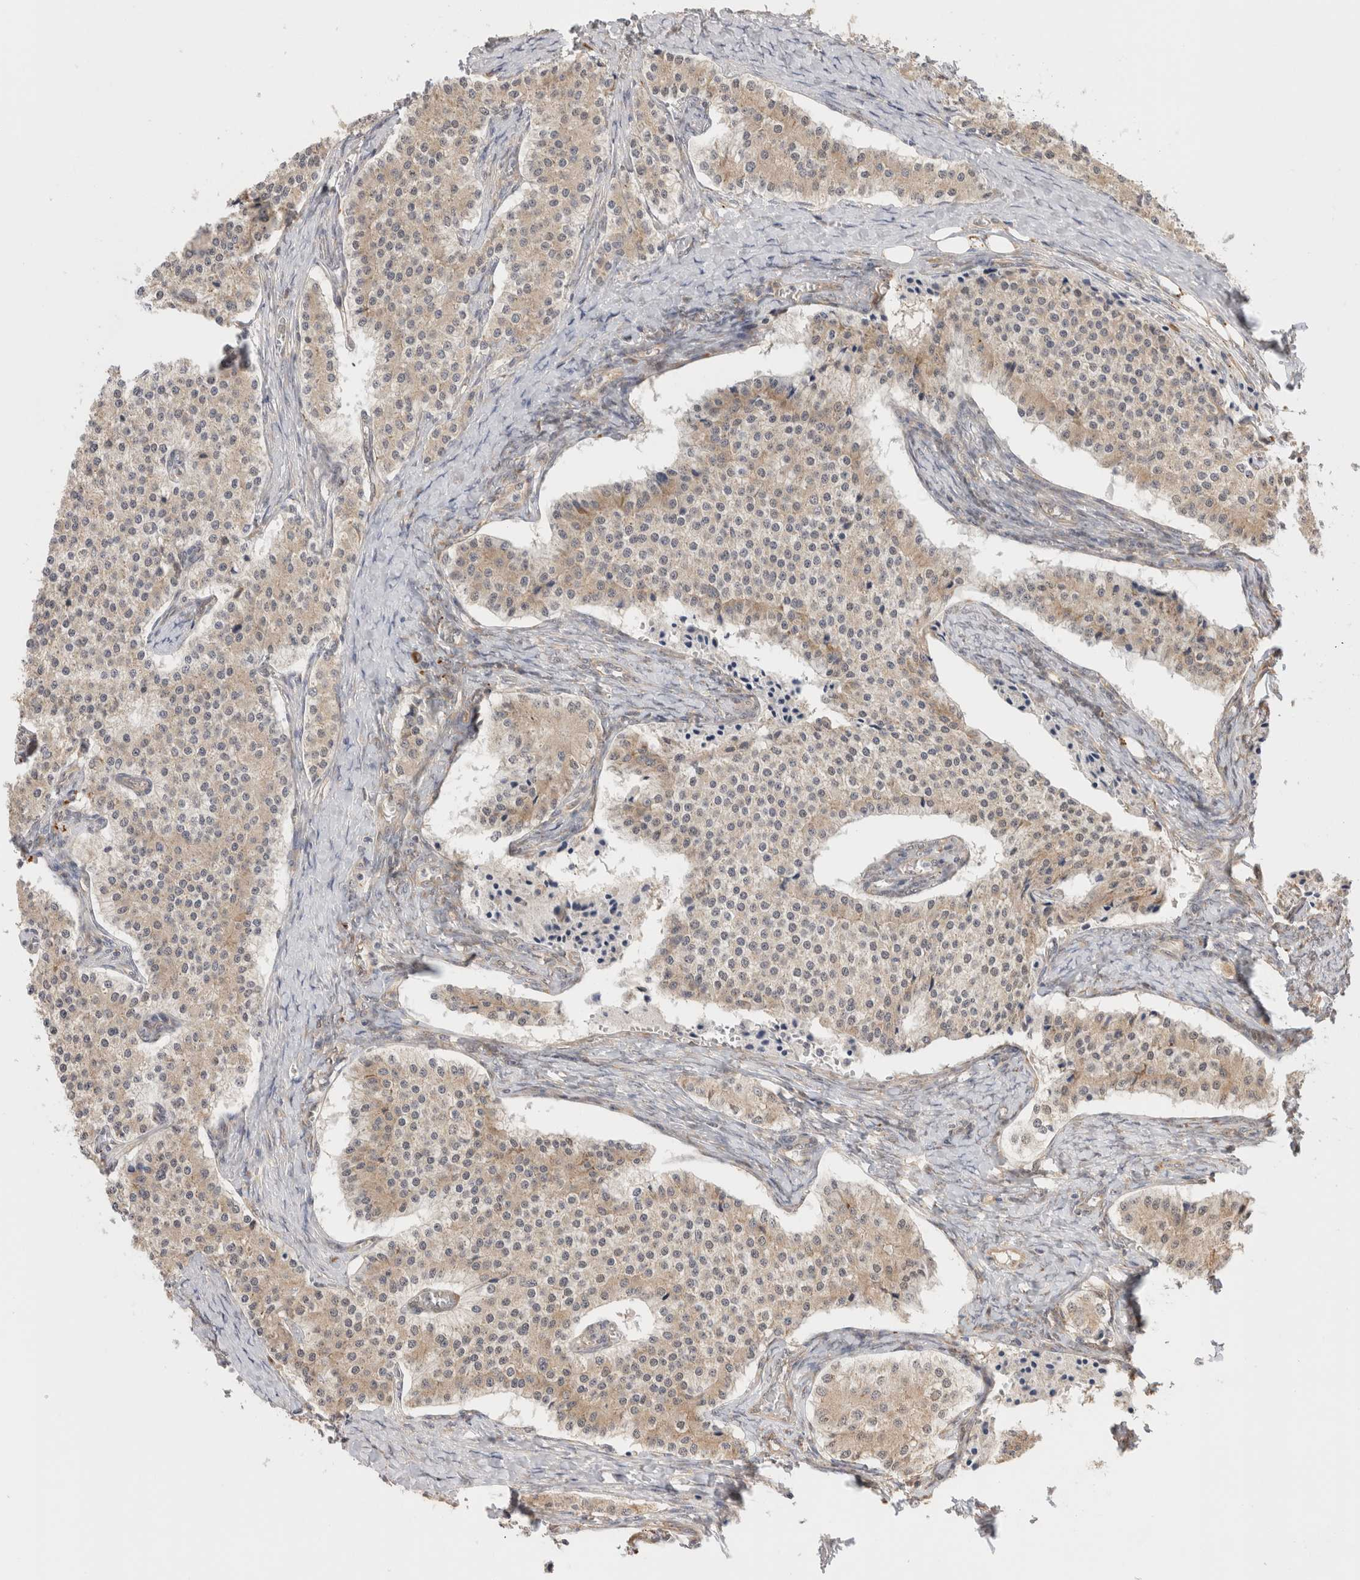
{"staining": {"intensity": "weak", "quantity": "<25%", "location": "cytoplasmic/membranous"}, "tissue": "carcinoid", "cell_type": "Tumor cells", "image_type": "cancer", "snomed": [{"axis": "morphology", "description": "Carcinoid, malignant, NOS"}, {"axis": "topography", "description": "Colon"}], "caption": "Tumor cells show no significant staining in carcinoid.", "gene": "ACTL9", "patient": {"sex": "female", "age": 52}}